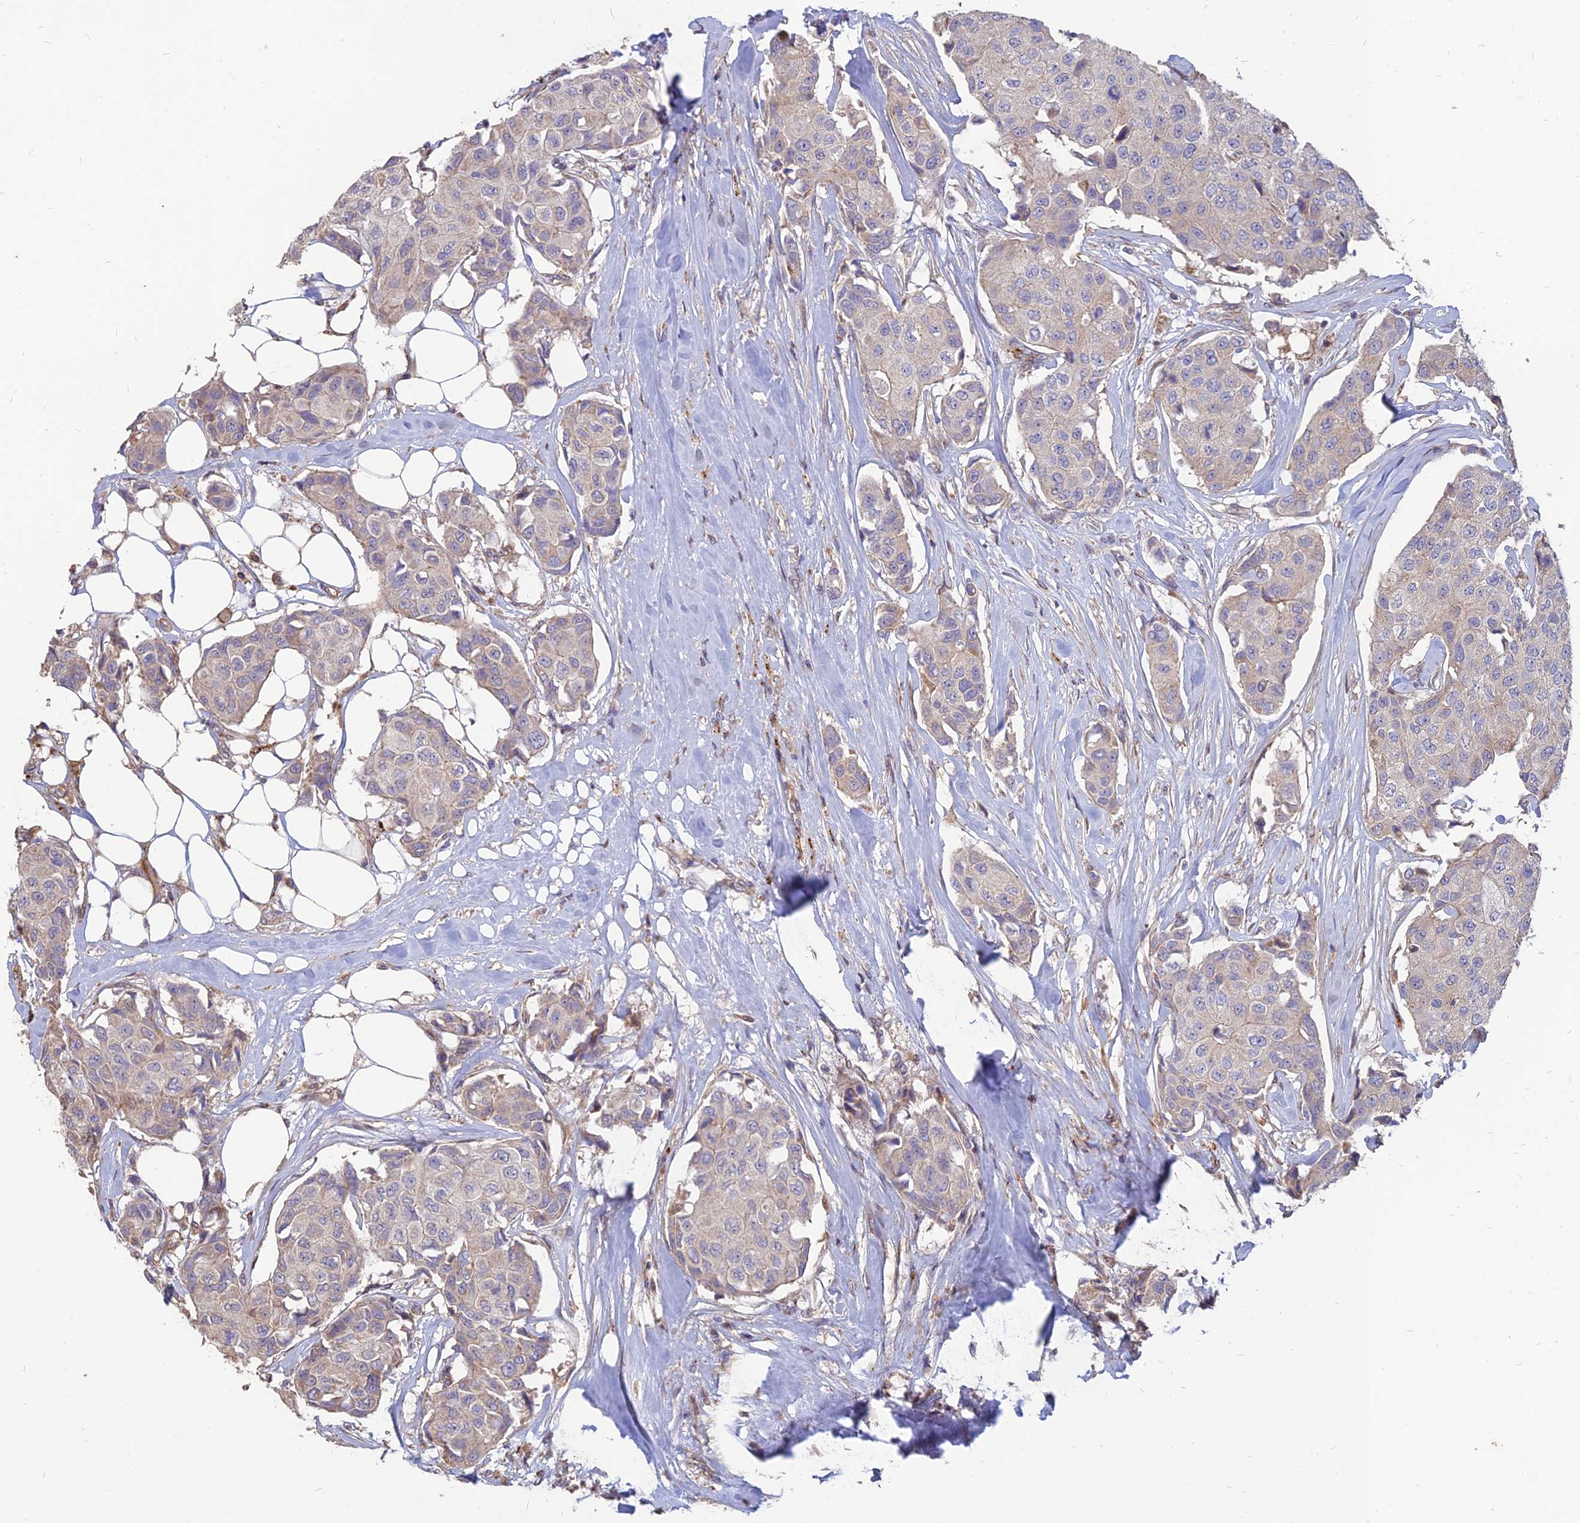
{"staining": {"intensity": "negative", "quantity": "none", "location": "none"}, "tissue": "breast cancer", "cell_type": "Tumor cells", "image_type": "cancer", "snomed": [{"axis": "morphology", "description": "Duct carcinoma"}, {"axis": "topography", "description": "Breast"}], "caption": "The micrograph demonstrates no staining of tumor cells in infiltrating ductal carcinoma (breast).", "gene": "ST3GAL6", "patient": {"sex": "female", "age": 80}}